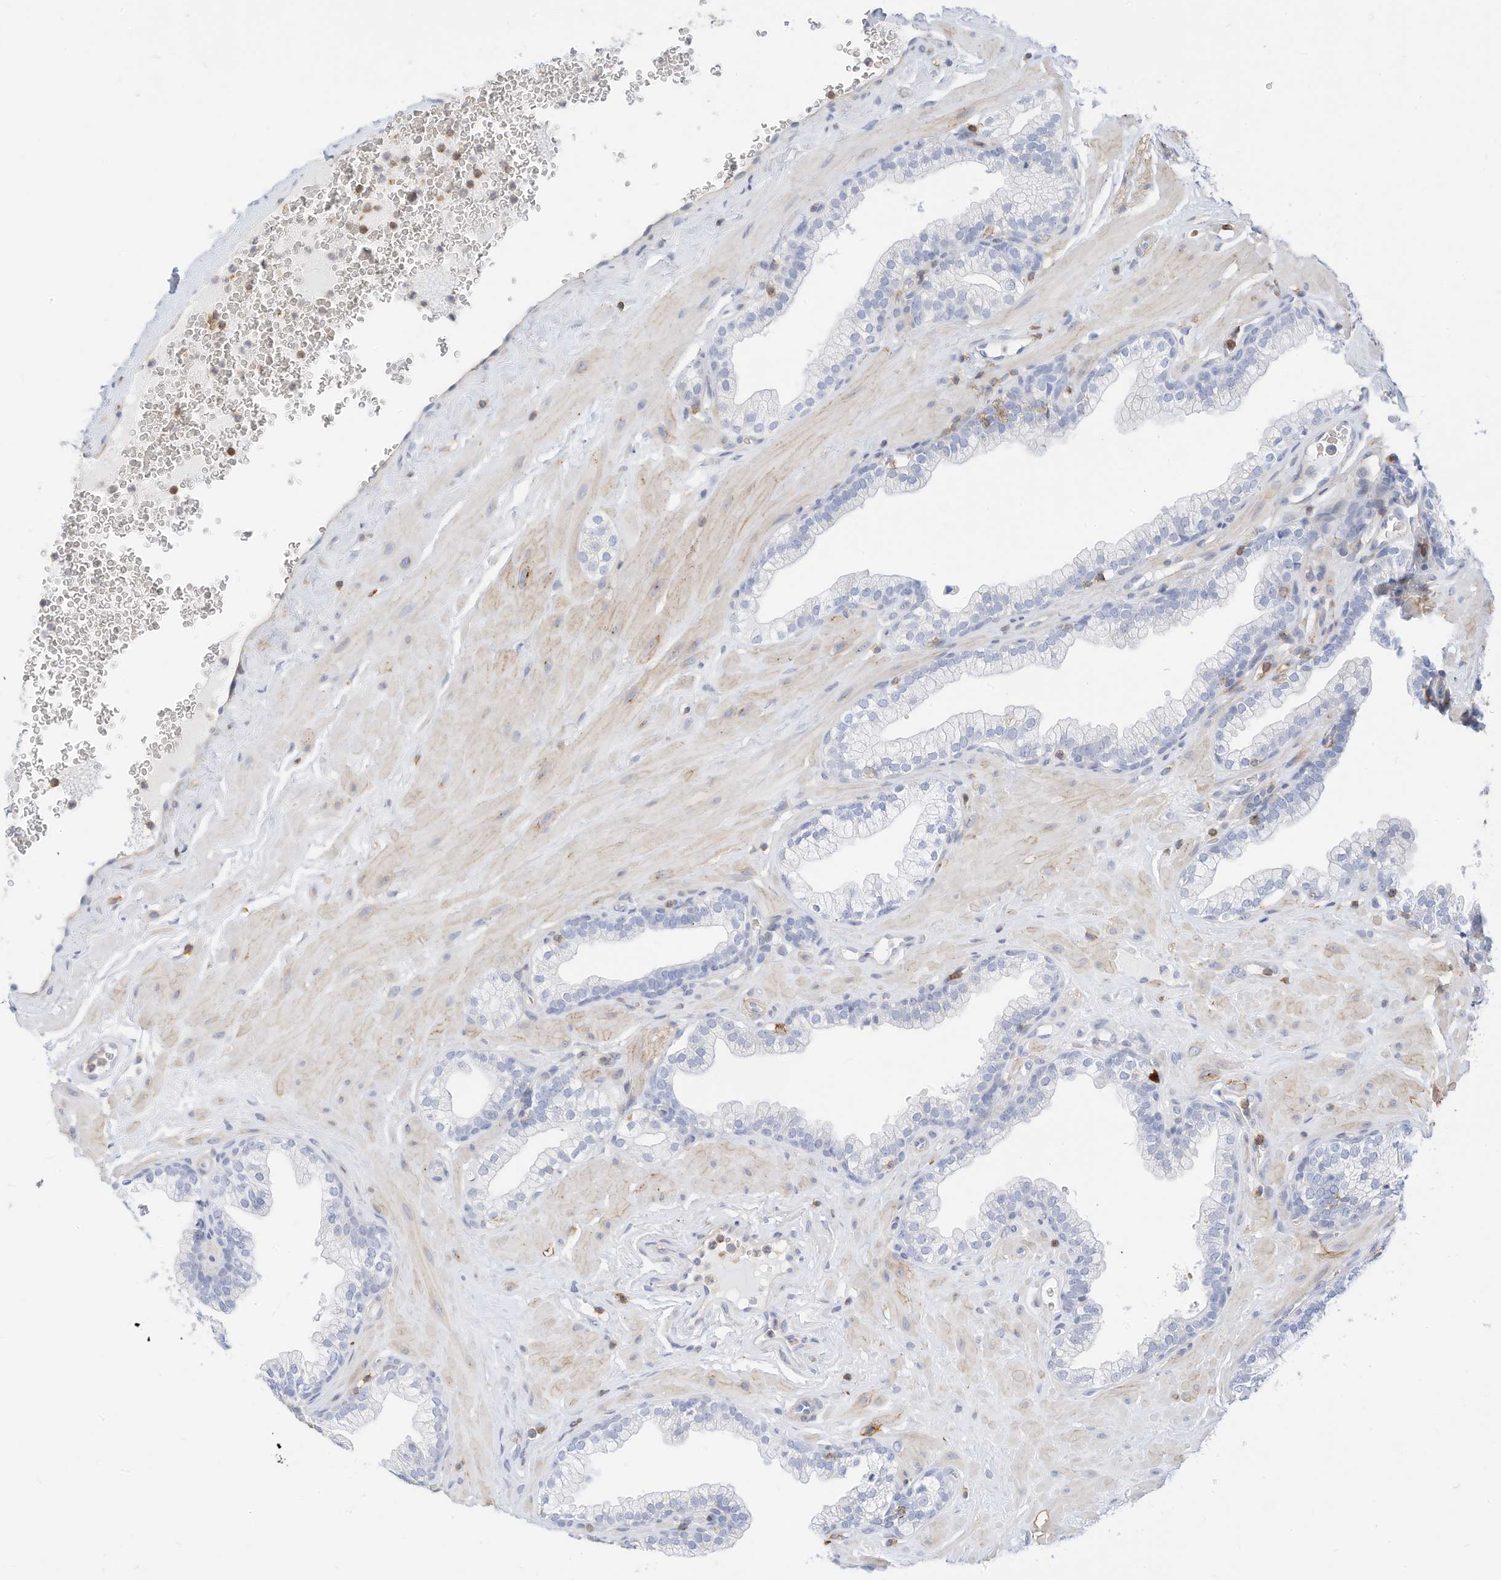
{"staining": {"intensity": "negative", "quantity": "none", "location": "none"}, "tissue": "prostate", "cell_type": "Glandular cells", "image_type": "normal", "snomed": [{"axis": "morphology", "description": "Normal tissue, NOS"}, {"axis": "morphology", "description": "Urothelial carcinoma, Low grade"}, {"axis": "topography", "description": "Urinary bladder"}, {"axis": "topography", "description": "Prostate"}], "caption": "Prostate was stained to show a protein in brown. There is no significant positivity in glandular cells. (Brightfield microscopy of DAB (3,3'-diaminobenzidine) immunohistochemistry (IHC) at high magnification).", "gene": "TXNDC9", "patient": {"sex": "male", "age": 60}}